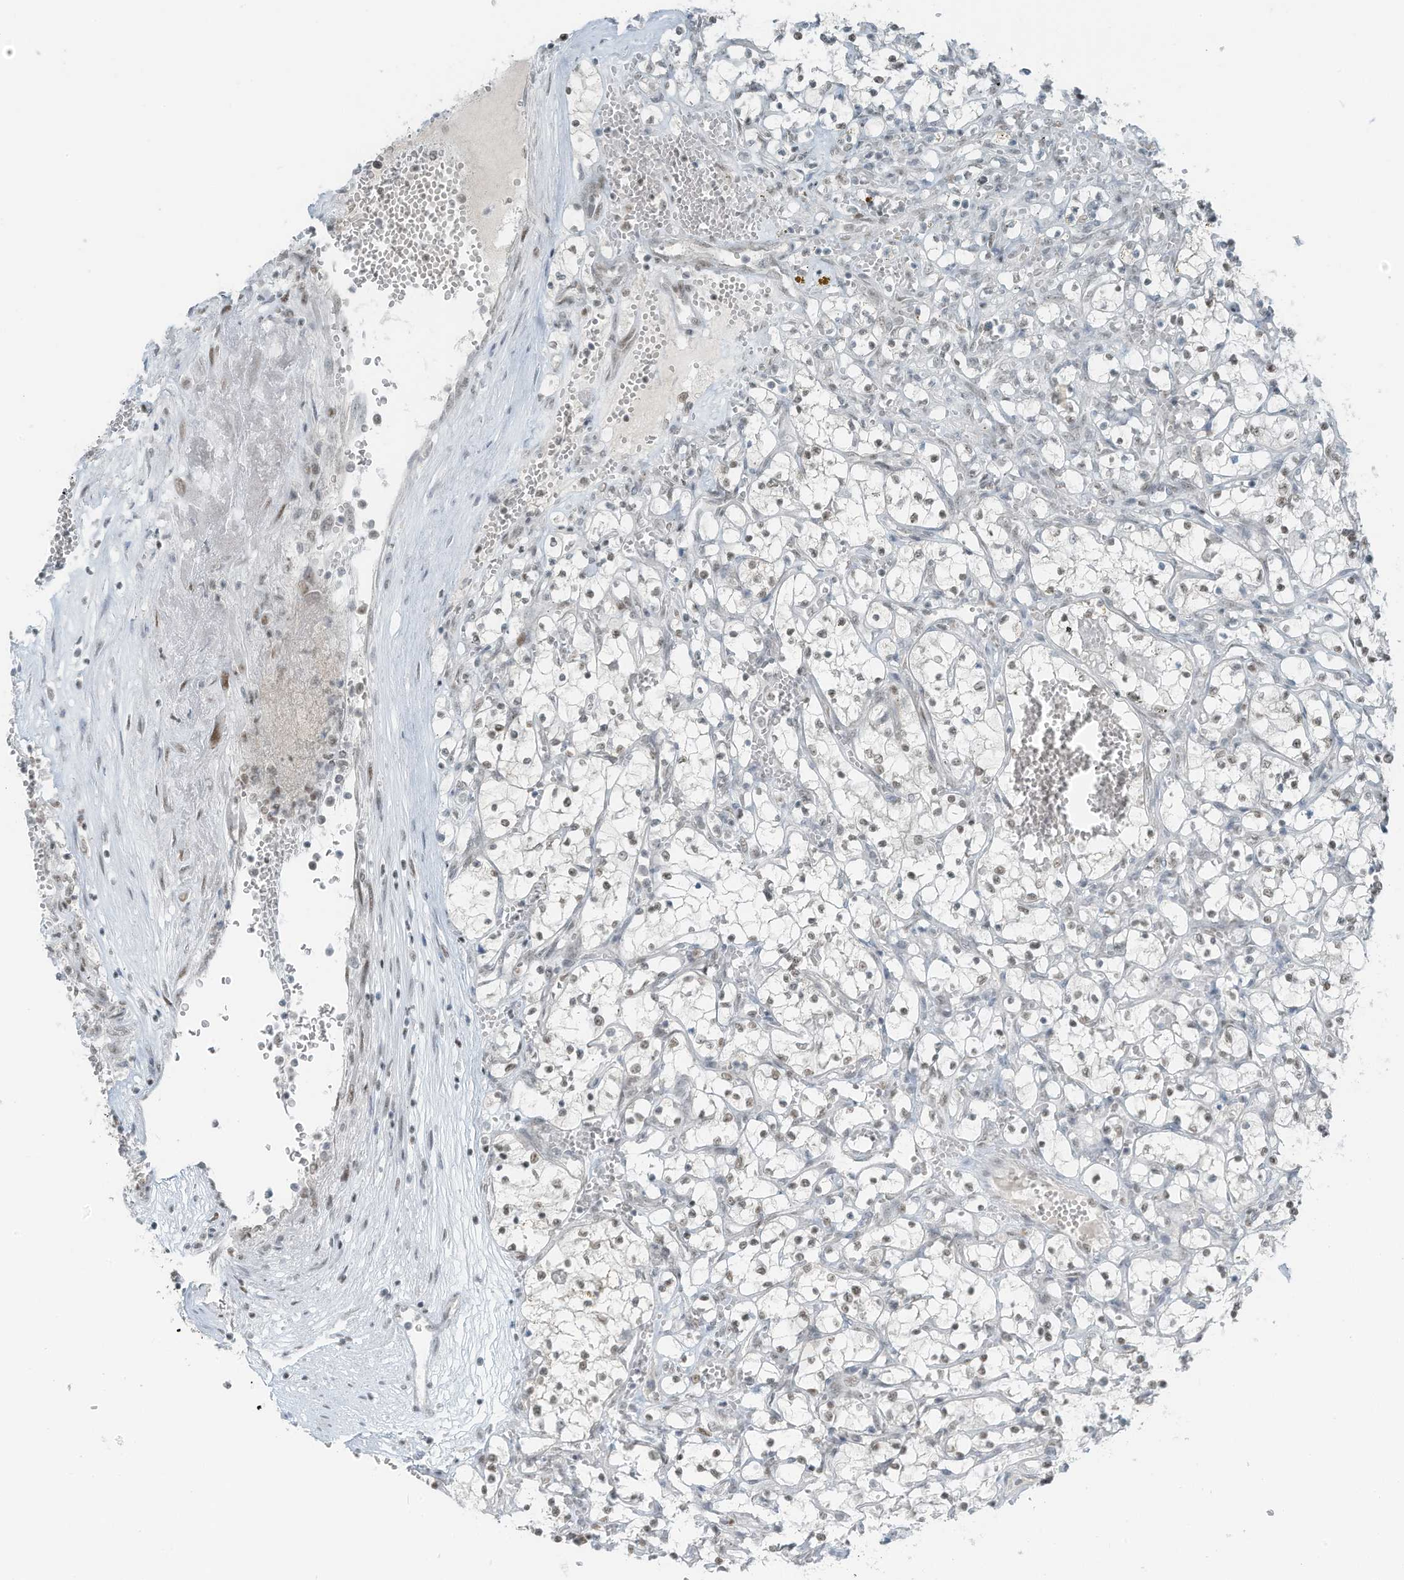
{"staining": {"intensity": "moderate", "quantity": "25%-75%", "location": "nuclear"}, "tissue": "renal cancer", "cell_type": "Tumor cells", "image_type": "cancer", "snomed": [{"axis": "morphology", "description": "Adenocarcinoma, NOS"}, {"axis": "topography", "description": "Kidney"}], "caption": "A brown stain highlights moderate nuclear positivity of a protein in adenocarcinoma (renal) tumor cells.", "gene": "WRNIP1", "patient": {"sex": "female", "age": 69}}